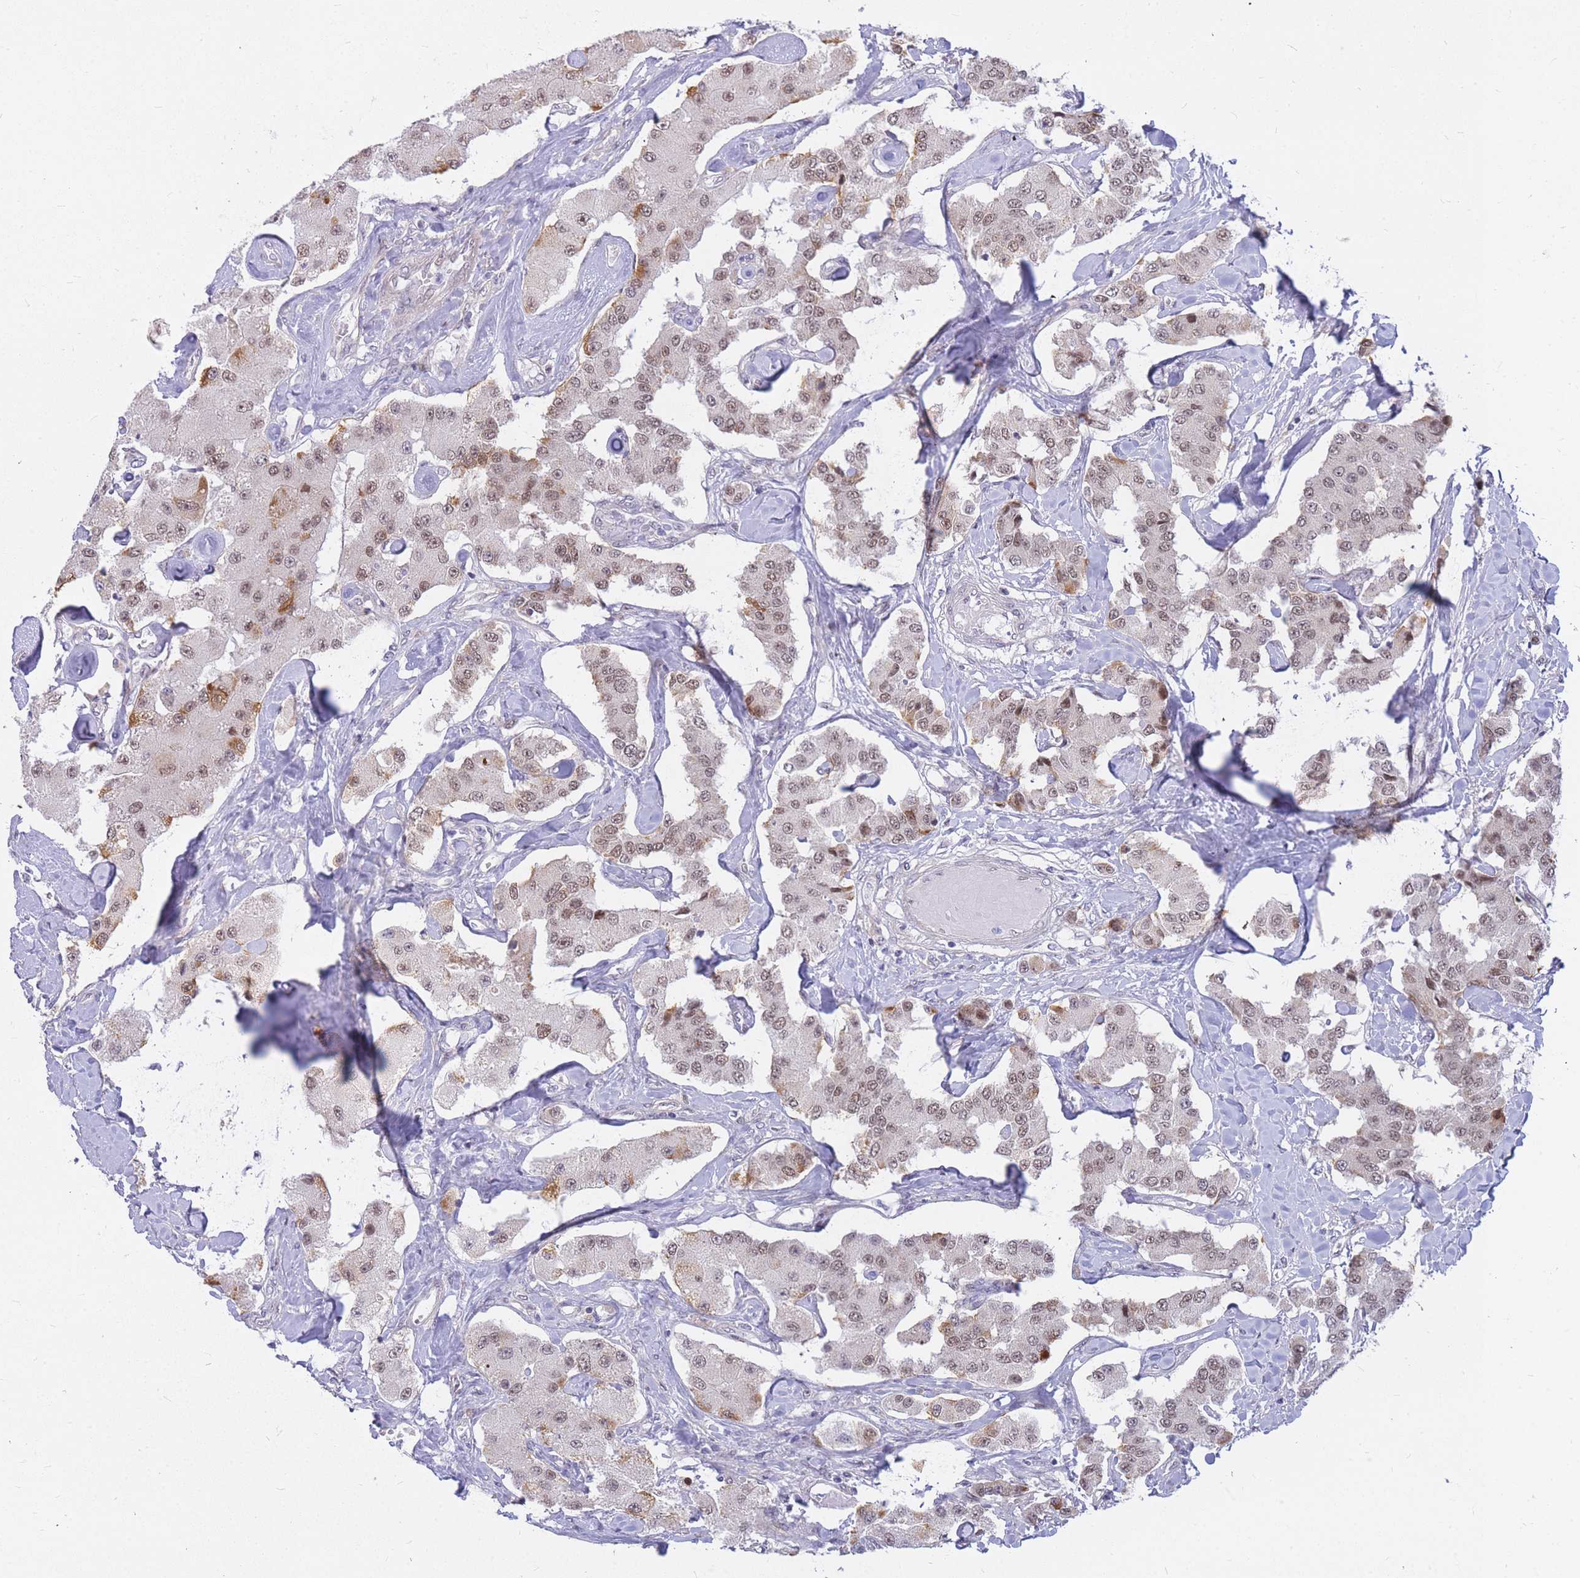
{"staining": {"intensity": "weak", "quantity": "25%-75%", "location": "cytoplasmic/membranous,nuclear"}, "tissue": "carcinoid", "cell_type": "Tumor cells", "image_type": "cancer", "snomed": [{"axis": "morphology", "description": "Carcinoid, malignant, NOS"}, {"axis": "topography", "description": "Pancreas"}], "caption": "DAB immunohistochemical staining of carcinoid demonstrates weak cytoplasmic/membranous and nuclear protein expression in approximately 25%-75% of tumor cells. The protein is shown in brown color, while the nuclei are stained blue.", "gene": "TLE2", "patient": {"sex": "male", "age": 41}}